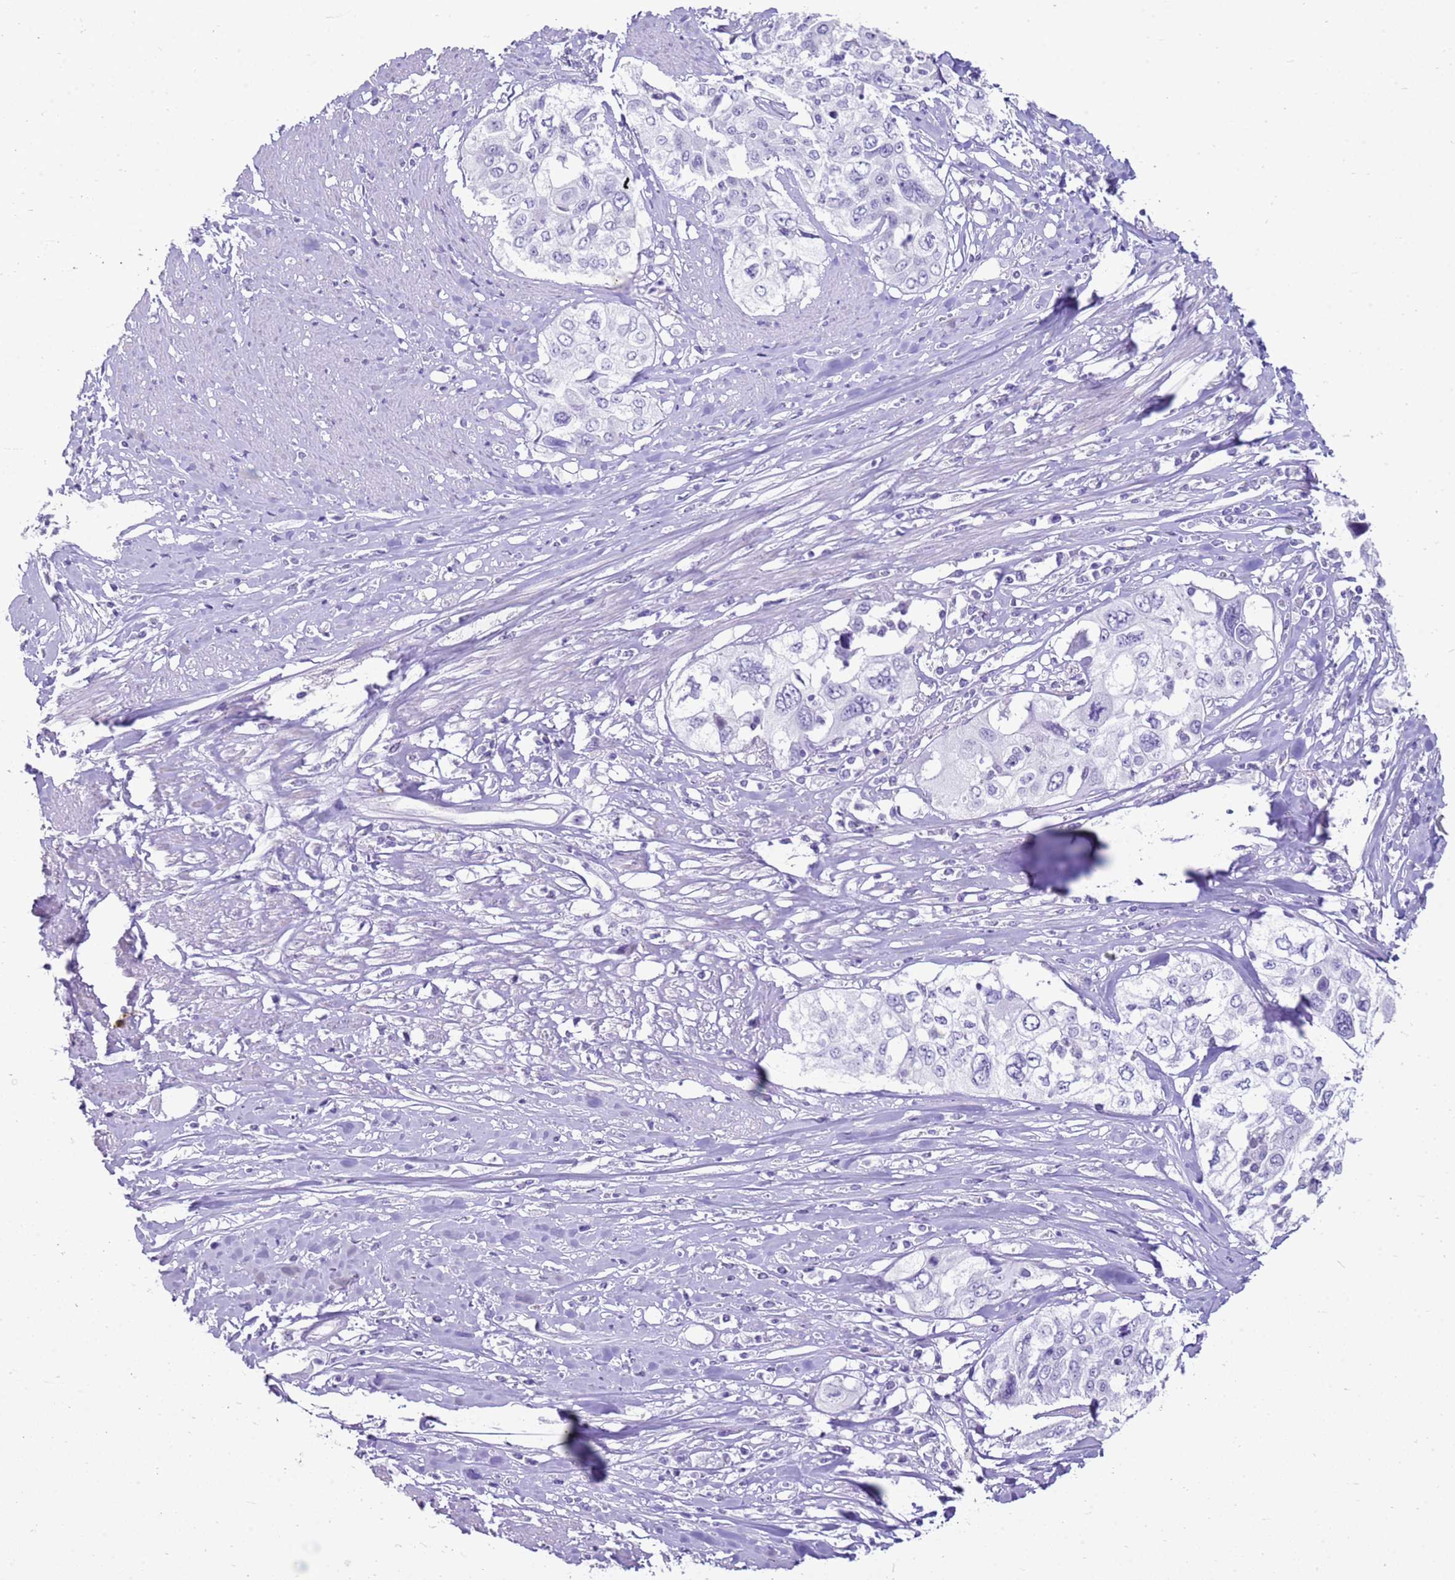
{"staining": {"intensity": "negative", "quantity": "none", "location": "none"}, "tissue": "cervical cancer", "cell_type": "Tumor cells", "image_type": "cancer", "snomed": [{"axis": "morphology", "description": "Squamous cell carcinoma, NOS"}, {"axis": "topography", "description": "Cervix"}], "caption": "Immunohistochemistry histopathology image of cervical cancer (squamous cell carcinoma) stained for a protein (brown), which shows no staining in tumor cells.", "gene": "CA8", "patient": {"sex": "female", "age": 31}}